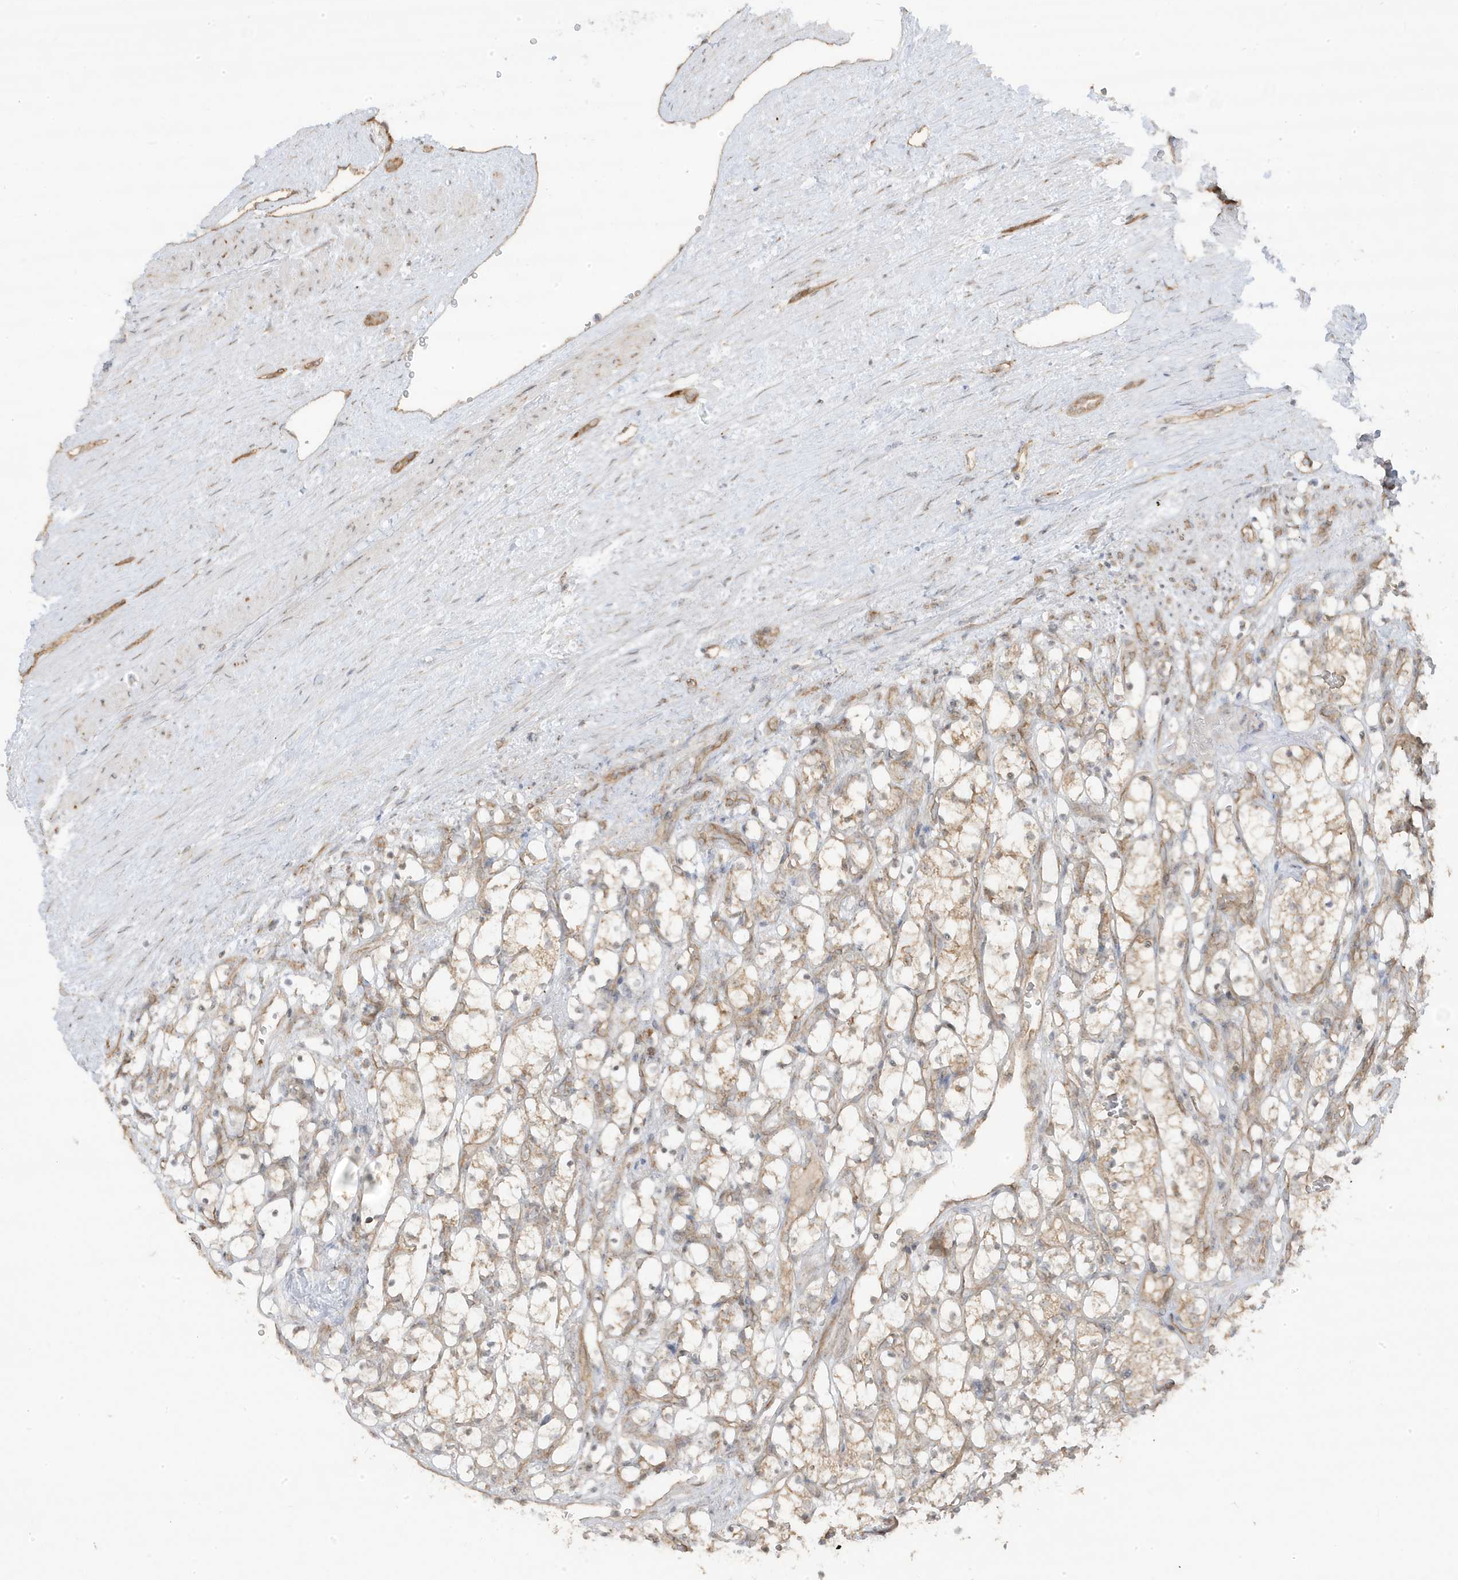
{"staining": {"intensity": "weak", "quantity": "25%-75%", "location": "cytoplasmic/membranous"}, "tissue": "renal cancer", "cell_type": "Tumor cells", "image_type": "cancer", "snomed": [{"axis": "morphology", "description": "Adenocarcinoma, NOS"}, {"axis": "topography", "description": "Kidney"}], "caption": "Protein positivity by IHC displays weak cytoplasmic/membranous positivity in approximately 25%-75% of tumor cells in renal adenocarcinoma.", "gene": "DNAJC12", "patient": {"sex": "female", "age": 69}}